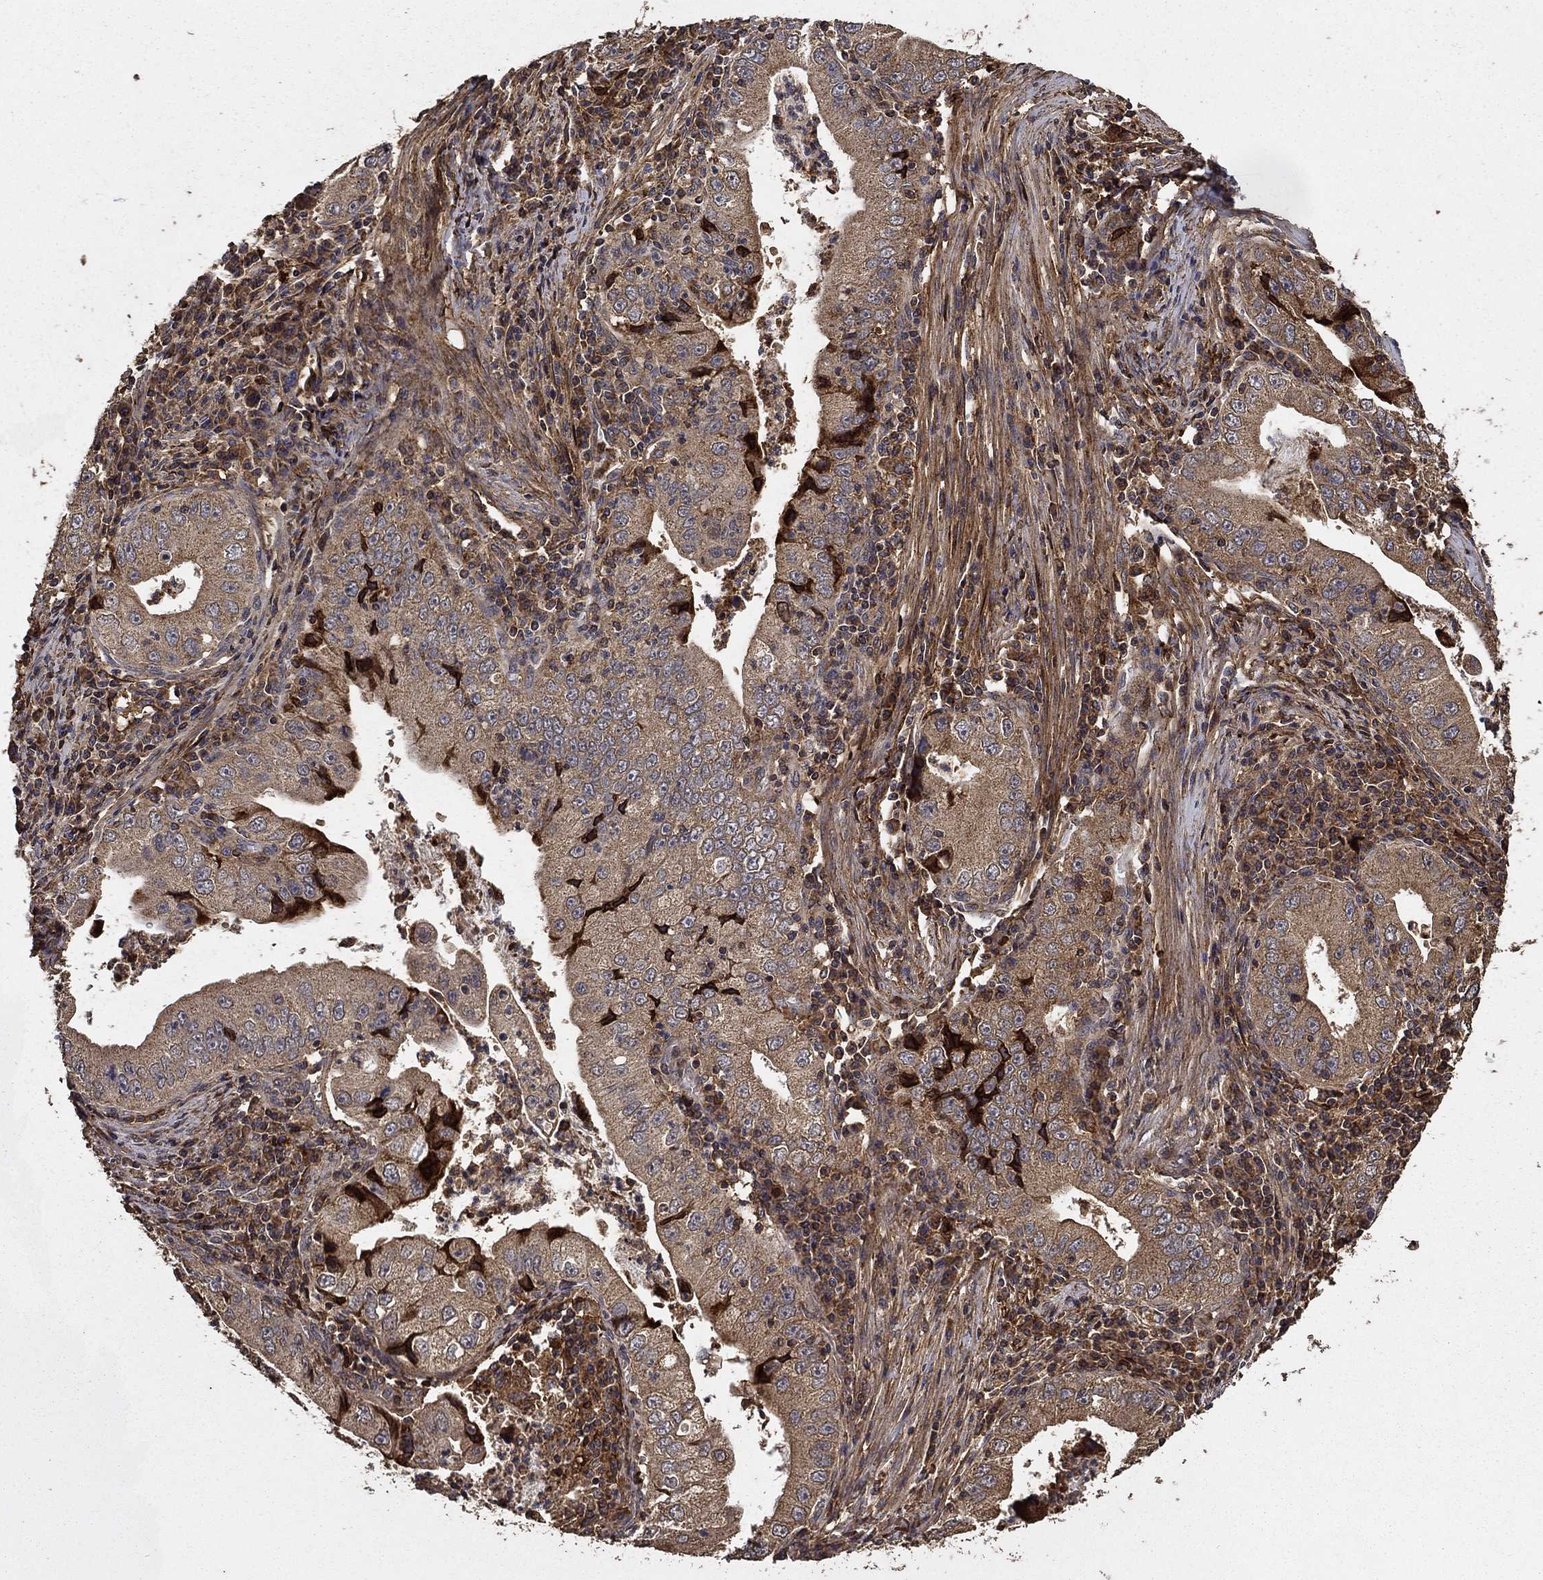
{"staining": {"intensity": "strong", "quantity": "25%-75%", "location": "cytoplasmic/membranous"}, "tissue": "stomach cancer", "cell_type": "Tumor cells", "image_type": "cancer", "snomed": [{"axis": "morphology", "description": "Adenocarcinoma, NOS"}, {"axis": "topography", "description": "Stomach"}], "caption": "Adenocarcinoma (stomach) was stained to show a protein in brown. There is high levels of strong cytoplasmic/membranous staining in about 25%-75% of tumor cells.", "gene": "IFRD1", "patient": {"sex": "male", "age": 76}}